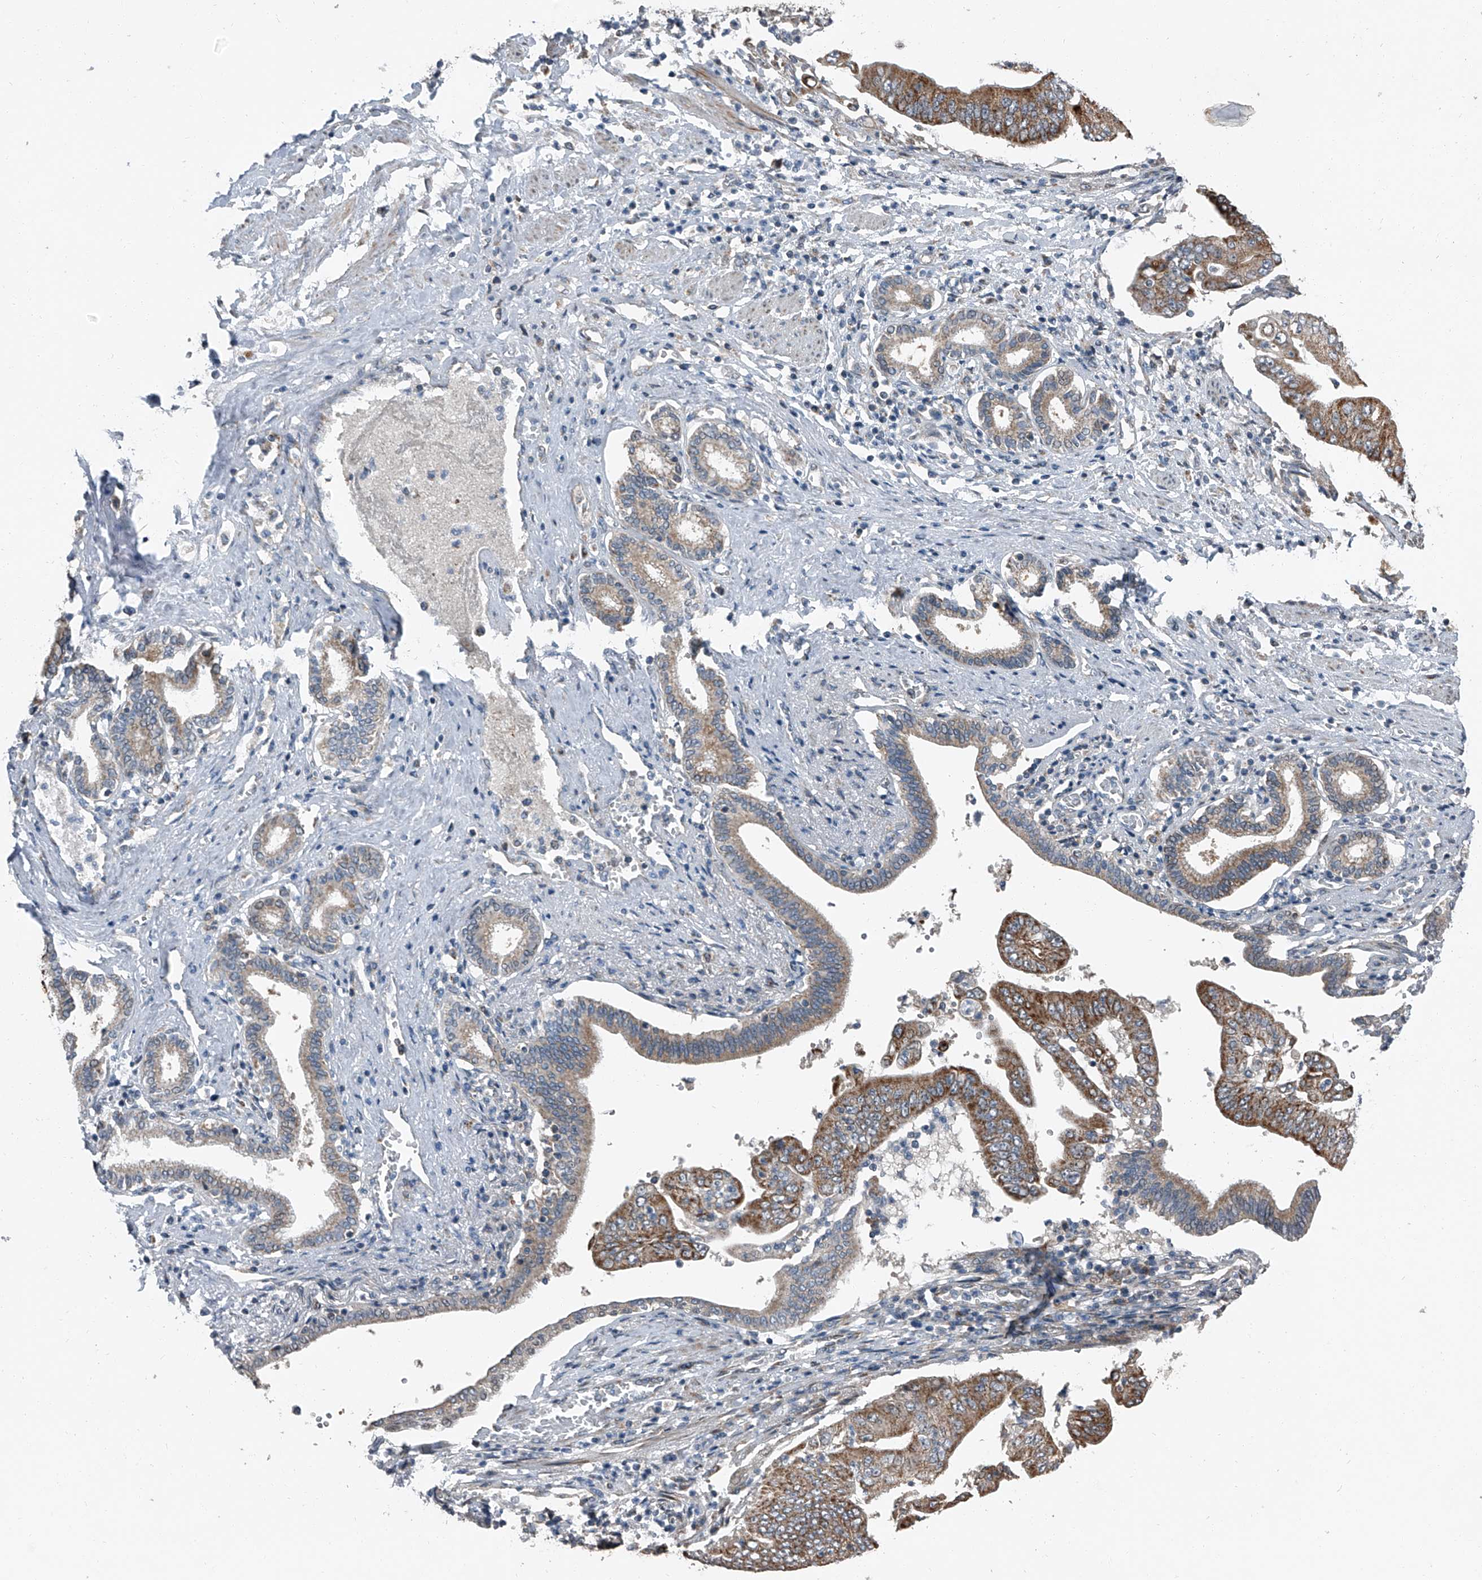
{"staining": {"intensity": "strong", "quantity": "25%-75%", "location": "cytoplasmic/membranous"}, "tissue": "pancreatic cancer", "cell_type": "Tumor cells", "image_type": "cancer", "snomed": [{"axis": "morphology", "description": "Adenocarcinoma, NOS"}, {"axis": "topography", "description": "Pancreas"}], "caption": "Adenocarcinoma (pancreatic) stained with a protein marker reveals strong staining in tumor cells.", "gene": "CHRNA7", "patient": {"sex": "female", "age": 77}}